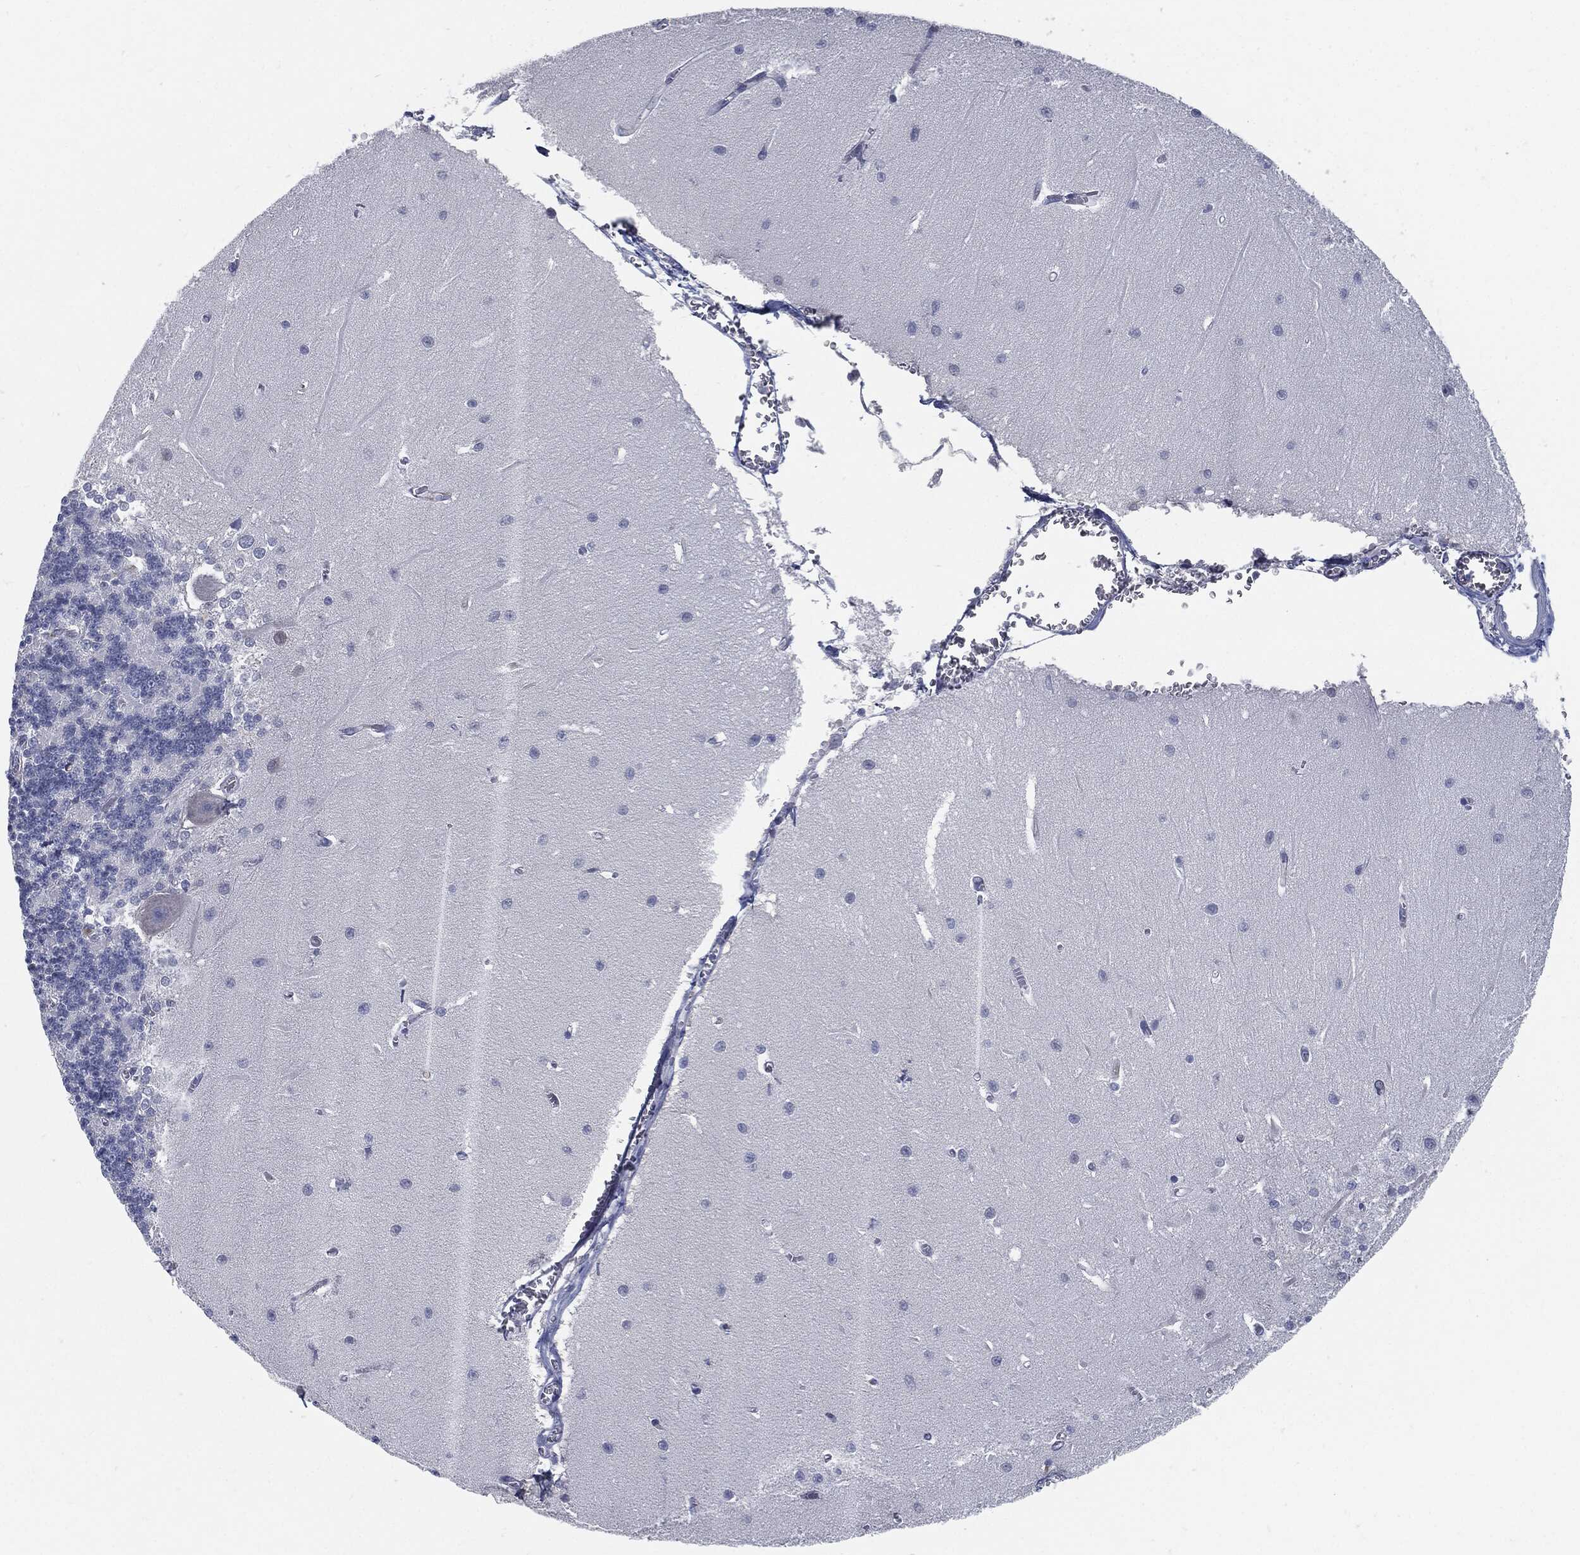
{"staining": {"intensity": "negative", "quantity": "none", "location": "none"}, "tissue": "cerebellum", "cell_type": "Cells in granular layer", "image_type": "normal", "snomed": [{"axis": "morphology", "description": "Normal tissue, NOS"}, {"axis": "topography", "description": "Cerebellum"}], "caption": "IHC photomicrograph of unremarkable cerebellum: cerebellum stained with DAB (3,3'-diaminobenzidine) demonstrates no significant protein expression in cells in granular layer.", "gene": "MST1", "patient": {"sex": "male", "age": 37}}